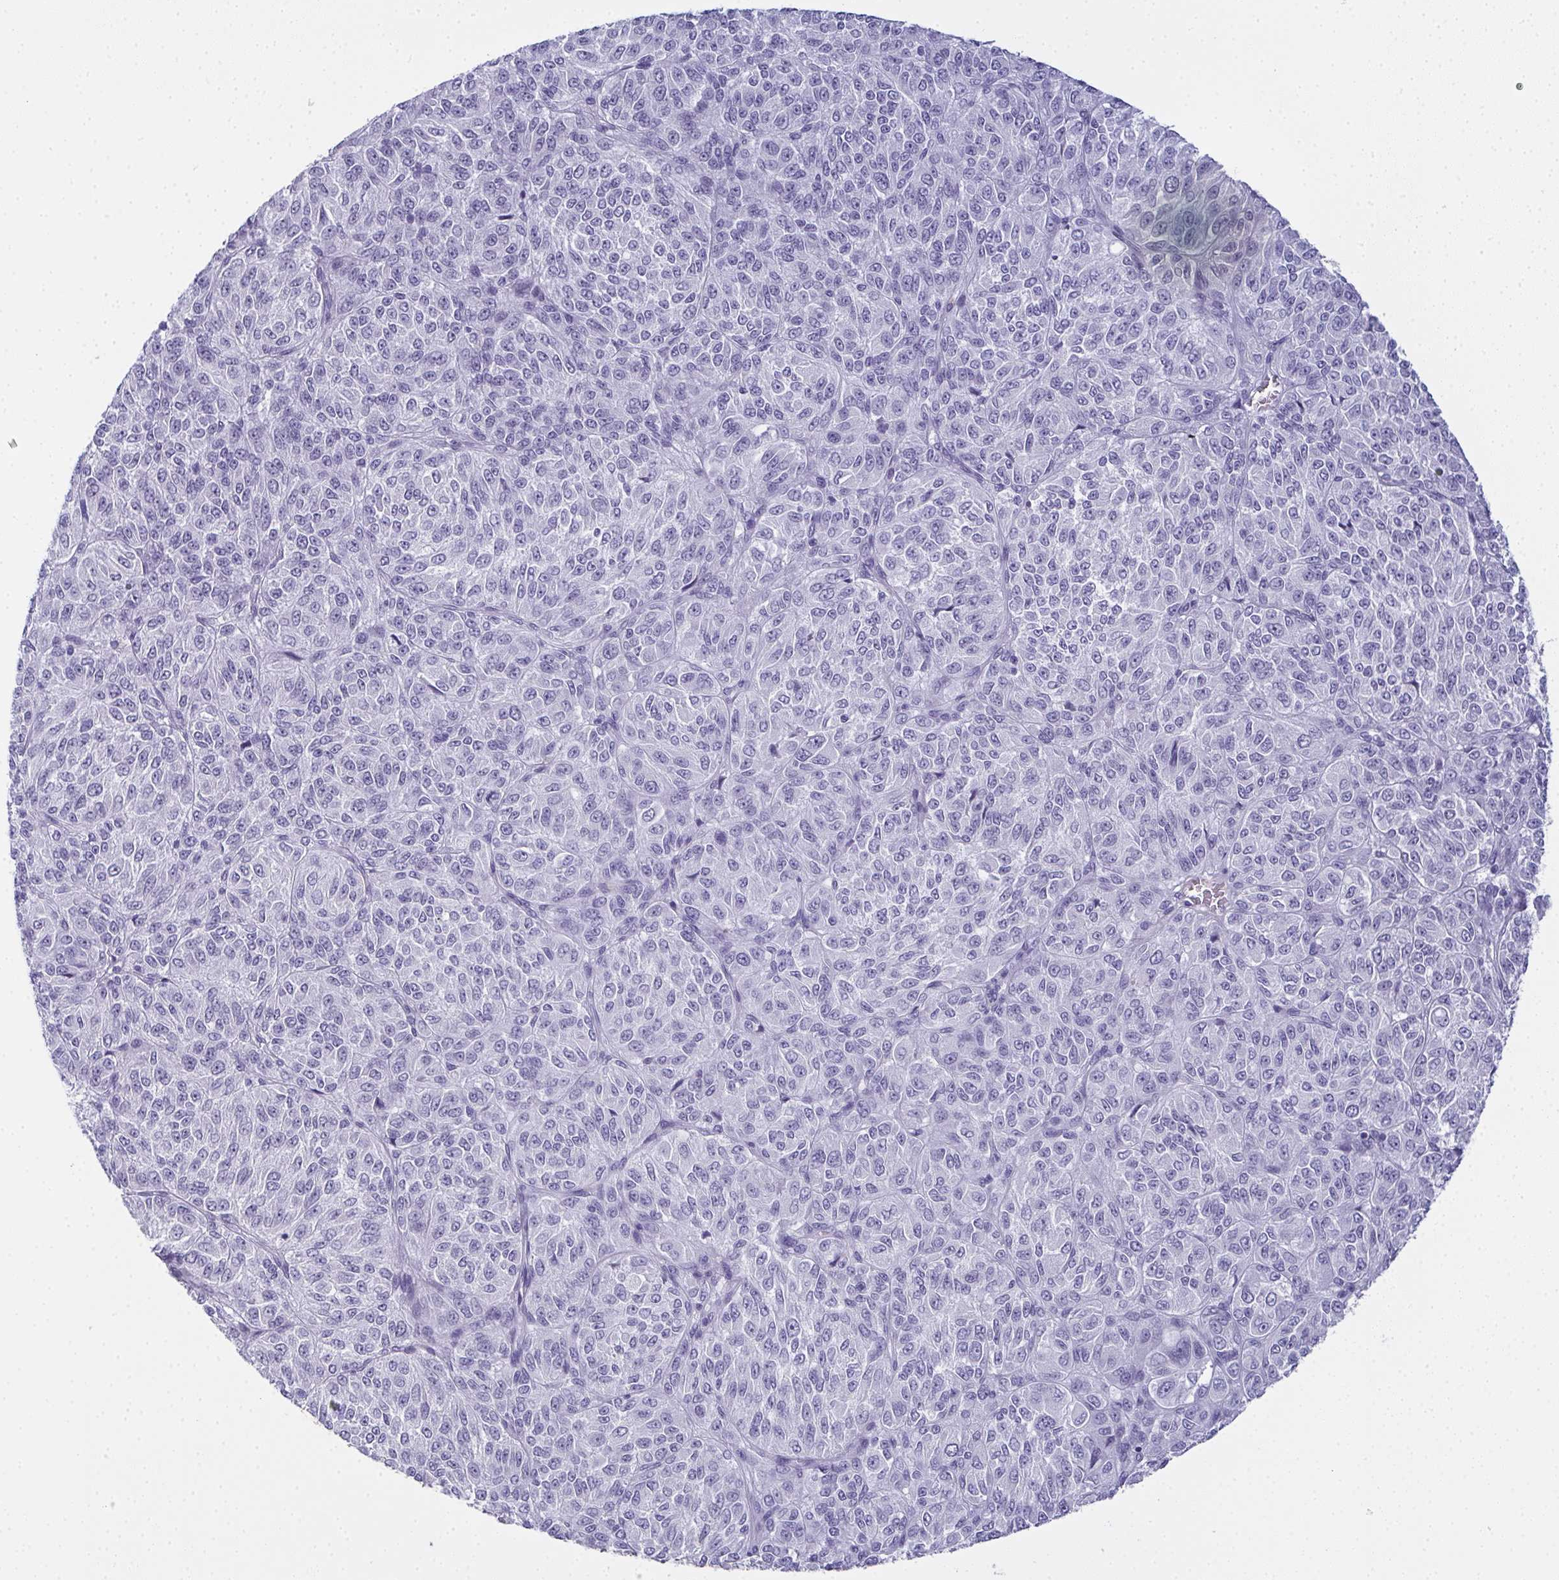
{"staining": {"intensity": "negative", "quantity": "none", "location": "none"}, "tissue": "melanoma", "cell_type": "Tumor cells", "image_type": "cancer", "snomed": [{"axis": "morphology", "description": "Malignant melanoma, Metastatic site"}, {"axis": "topography", "description": "Brain"}], "caption": "This is an immunohistochemistry photomicrograph of human malignant melanoma (metastatic site). There is no staining in tumor cells.", "gene": "SLC36A2", "patient": {"sex": "female", "age": 56}}